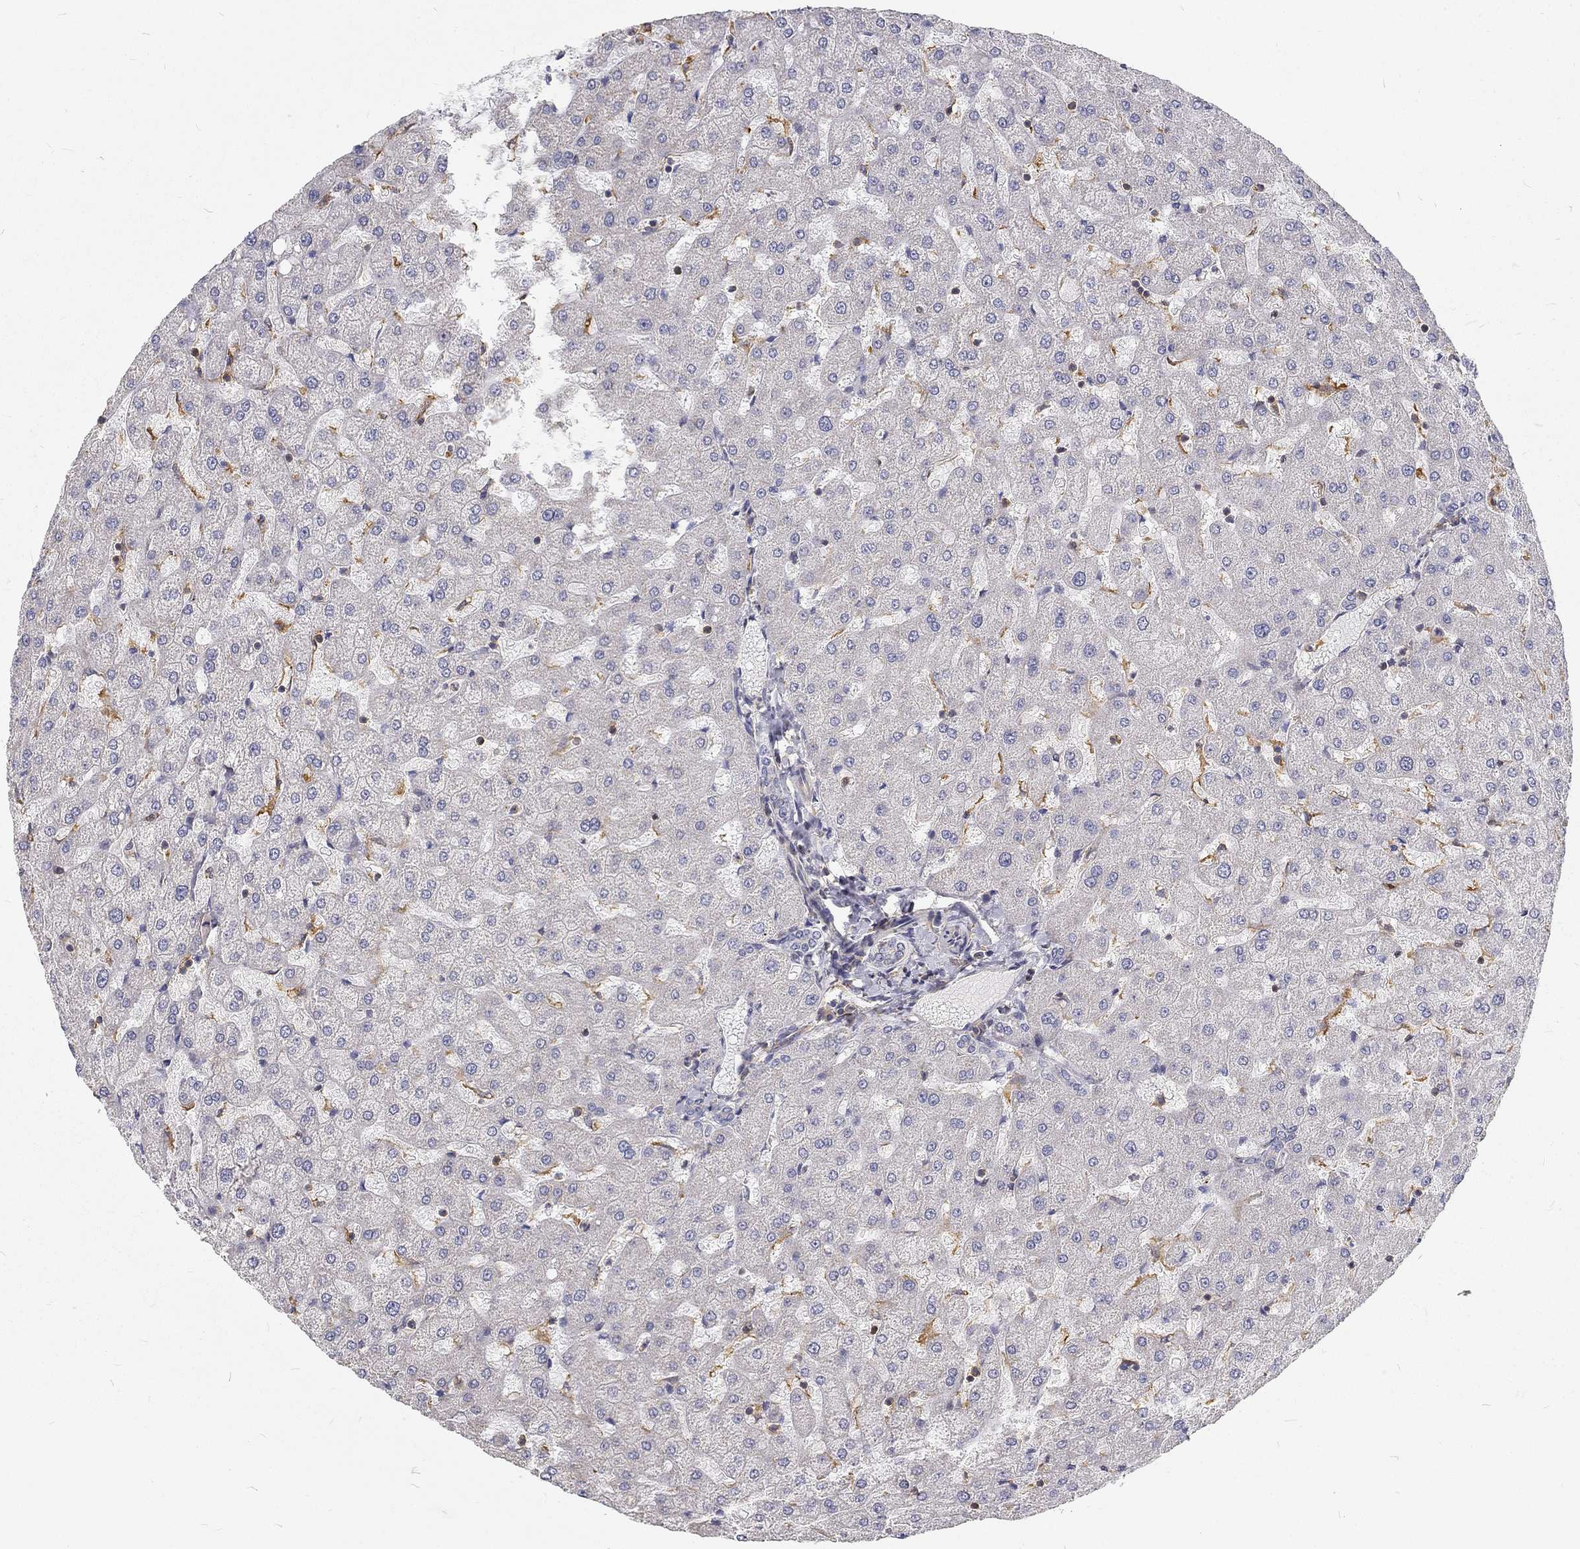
{"staining": {"intensity": "moderate", "quantity": ">75%", "location": "cytoplasmic/membranous"}, "tissue": "liver", "cell_type": "Cholangiocytes", "image_type": "normal", "snomed": [{"axis": "morphology", "description": "Normal tissue, NOS"}, {"axis": "topography", "description": "Liver"}], "caption": "This image demonstrates immunohistochemistry (IHC) staining of normal liver, with medium moderate cytoplasmic/membranous staining in approximately >75% of cholangiocytes.", "gene": "MTMR11", "patient": {"sex": "female", "age": 50}}